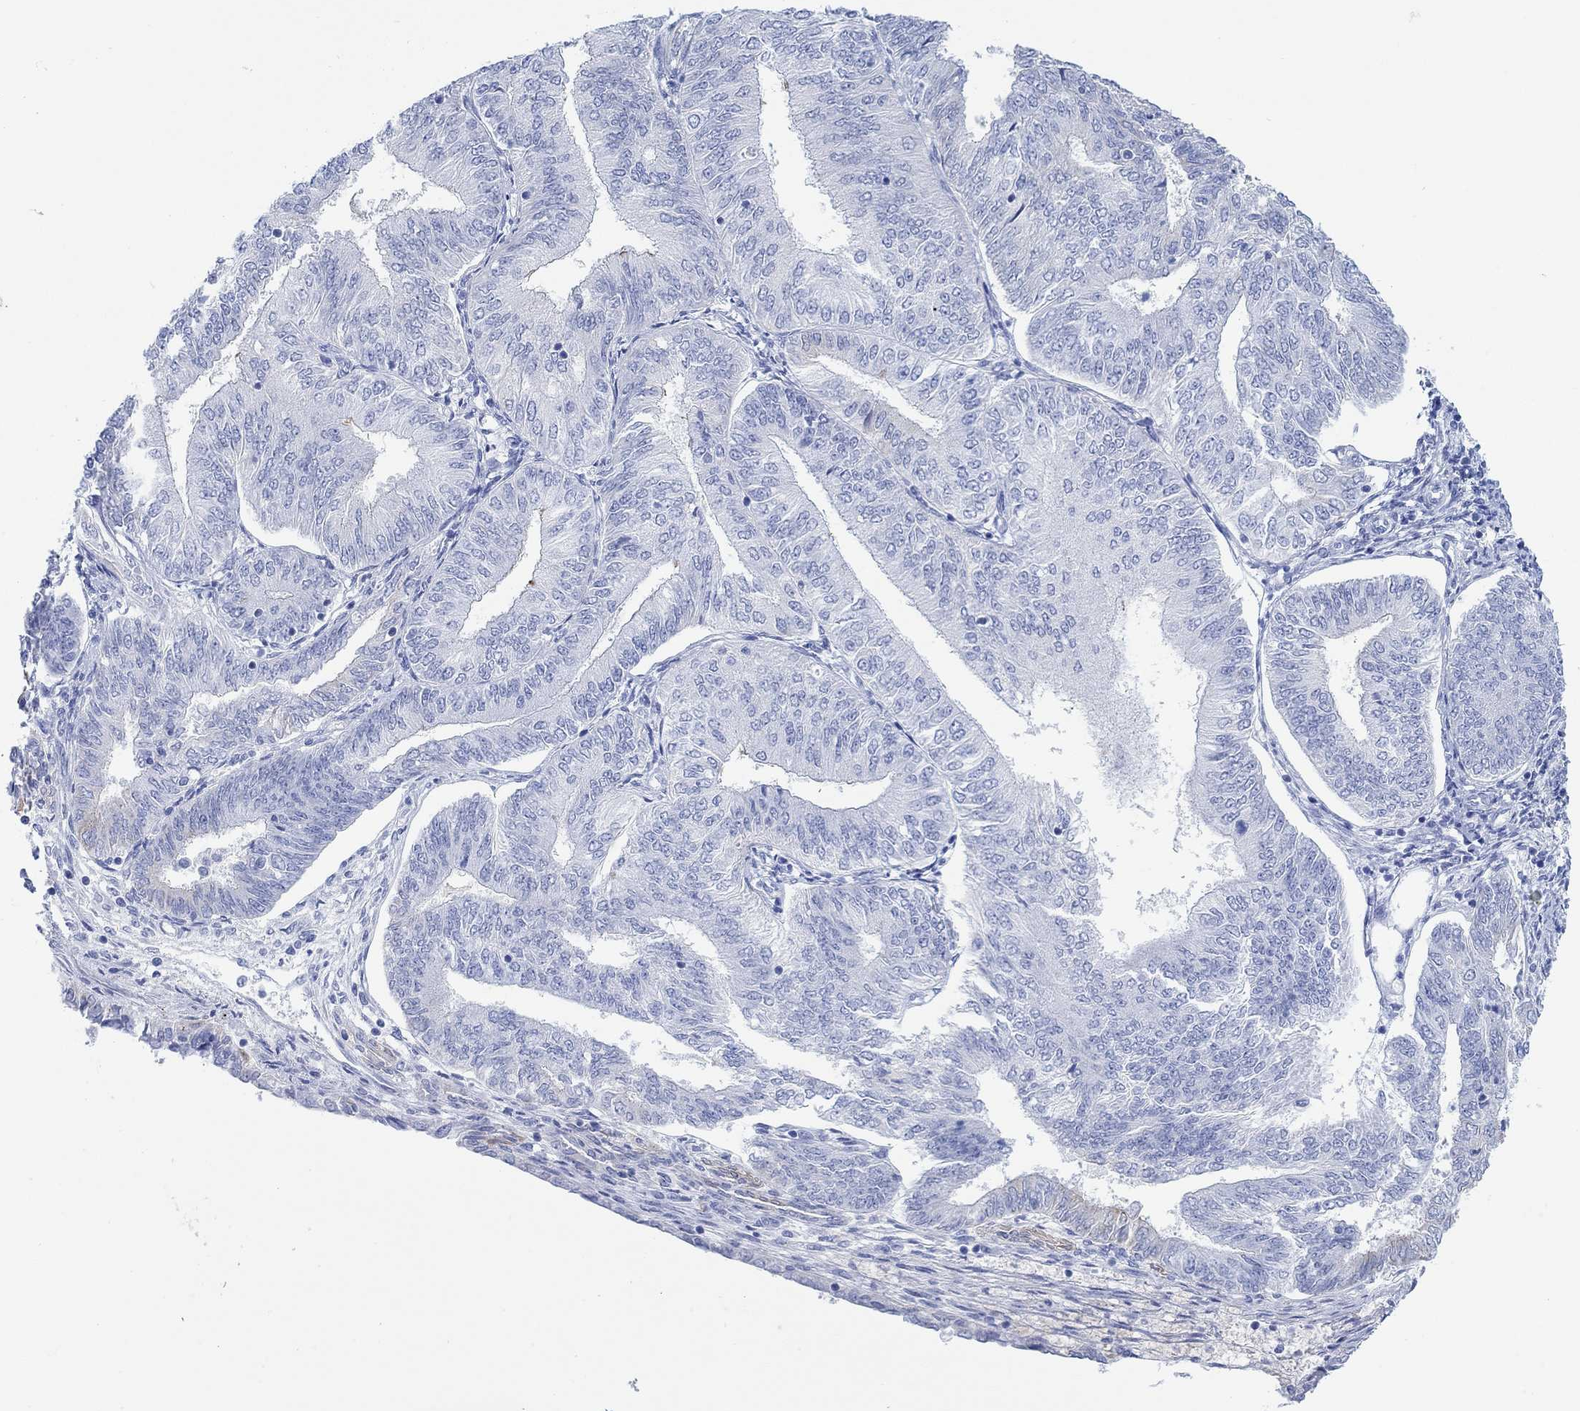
{"staining": {"intensity": "negative", "quantity": "none", "location": "none"}, "tissue": "endometrial cancer", "cell_type": "Tumor cells", "image_type": "cancer", "snomed": [{"axis": "morphology", "description": "Adenocarcinoma, NOS"}, {"axis": "topography", "description": "Endometrium"}], "caption": "This is a image of IHC staining of endometrial adenocarcinoma, which shows no positivity in tumor cells.", "gene": "AK8", "patient": {"sex": "female", "age": 58}}